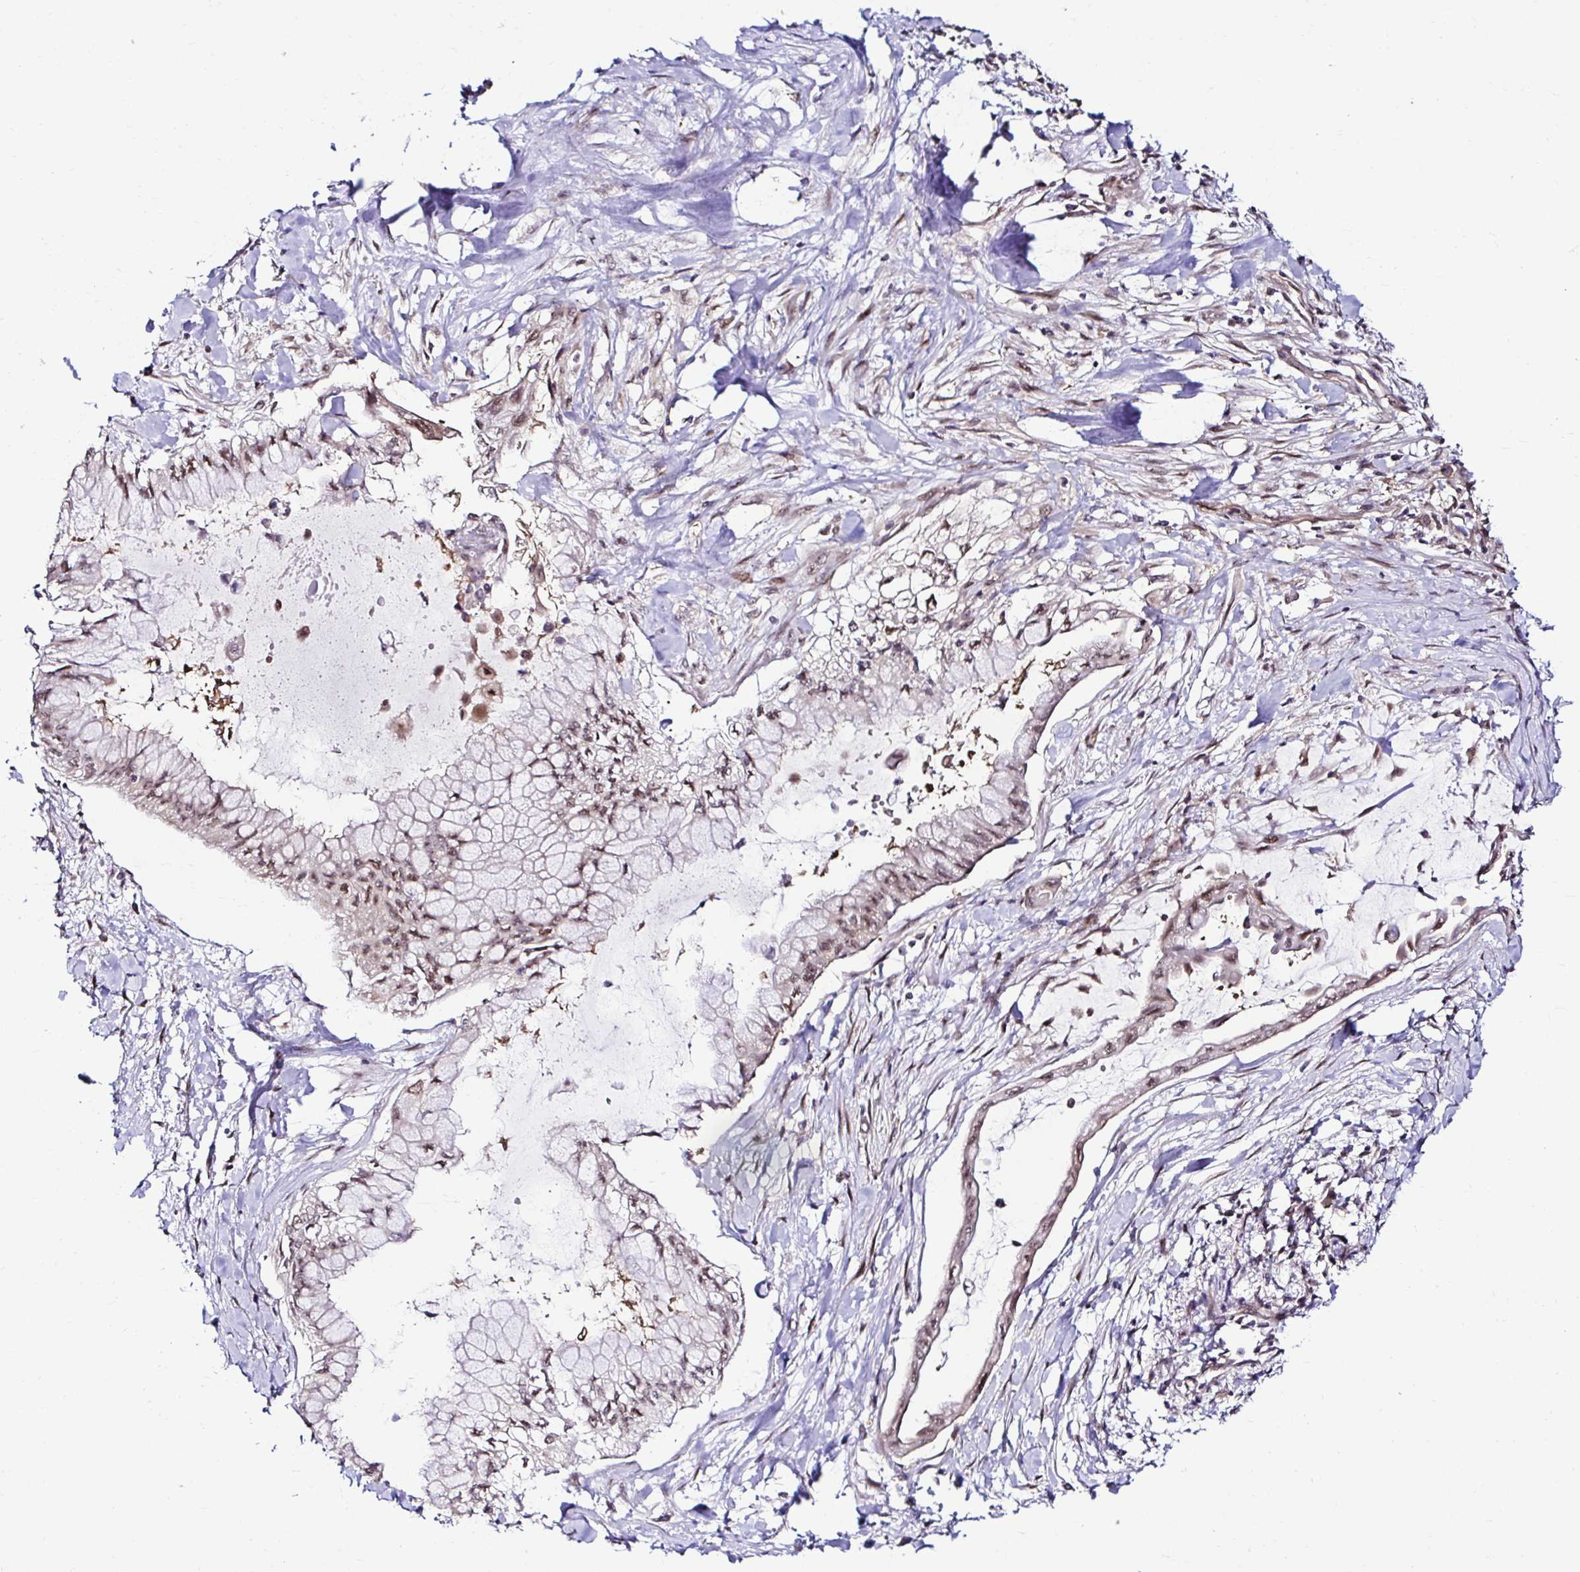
{"staining": {"intensity": "moderate", "quantity": ">75%", "location": "nuclear"}, "tissue": "pancreatic cancer", "cell_type": "Tumor cells", "image_type": "cancer", "snomed": [{"axis": "morphology", "description": "Adenocarcinoma, NOS"}, {"axis": "topography", "description": "Pancreas"}], "caption": "Pancreatic cancer tissue reveals moderate nuclear staining in approximately >75% of tumor cells The protein is stained brown, and the nuclei are stained in blue (DAB IHC with brightfield microscopy, high magnification).", "gene": "PSMD3", "patient": {"sex": "male", "age": 48}}